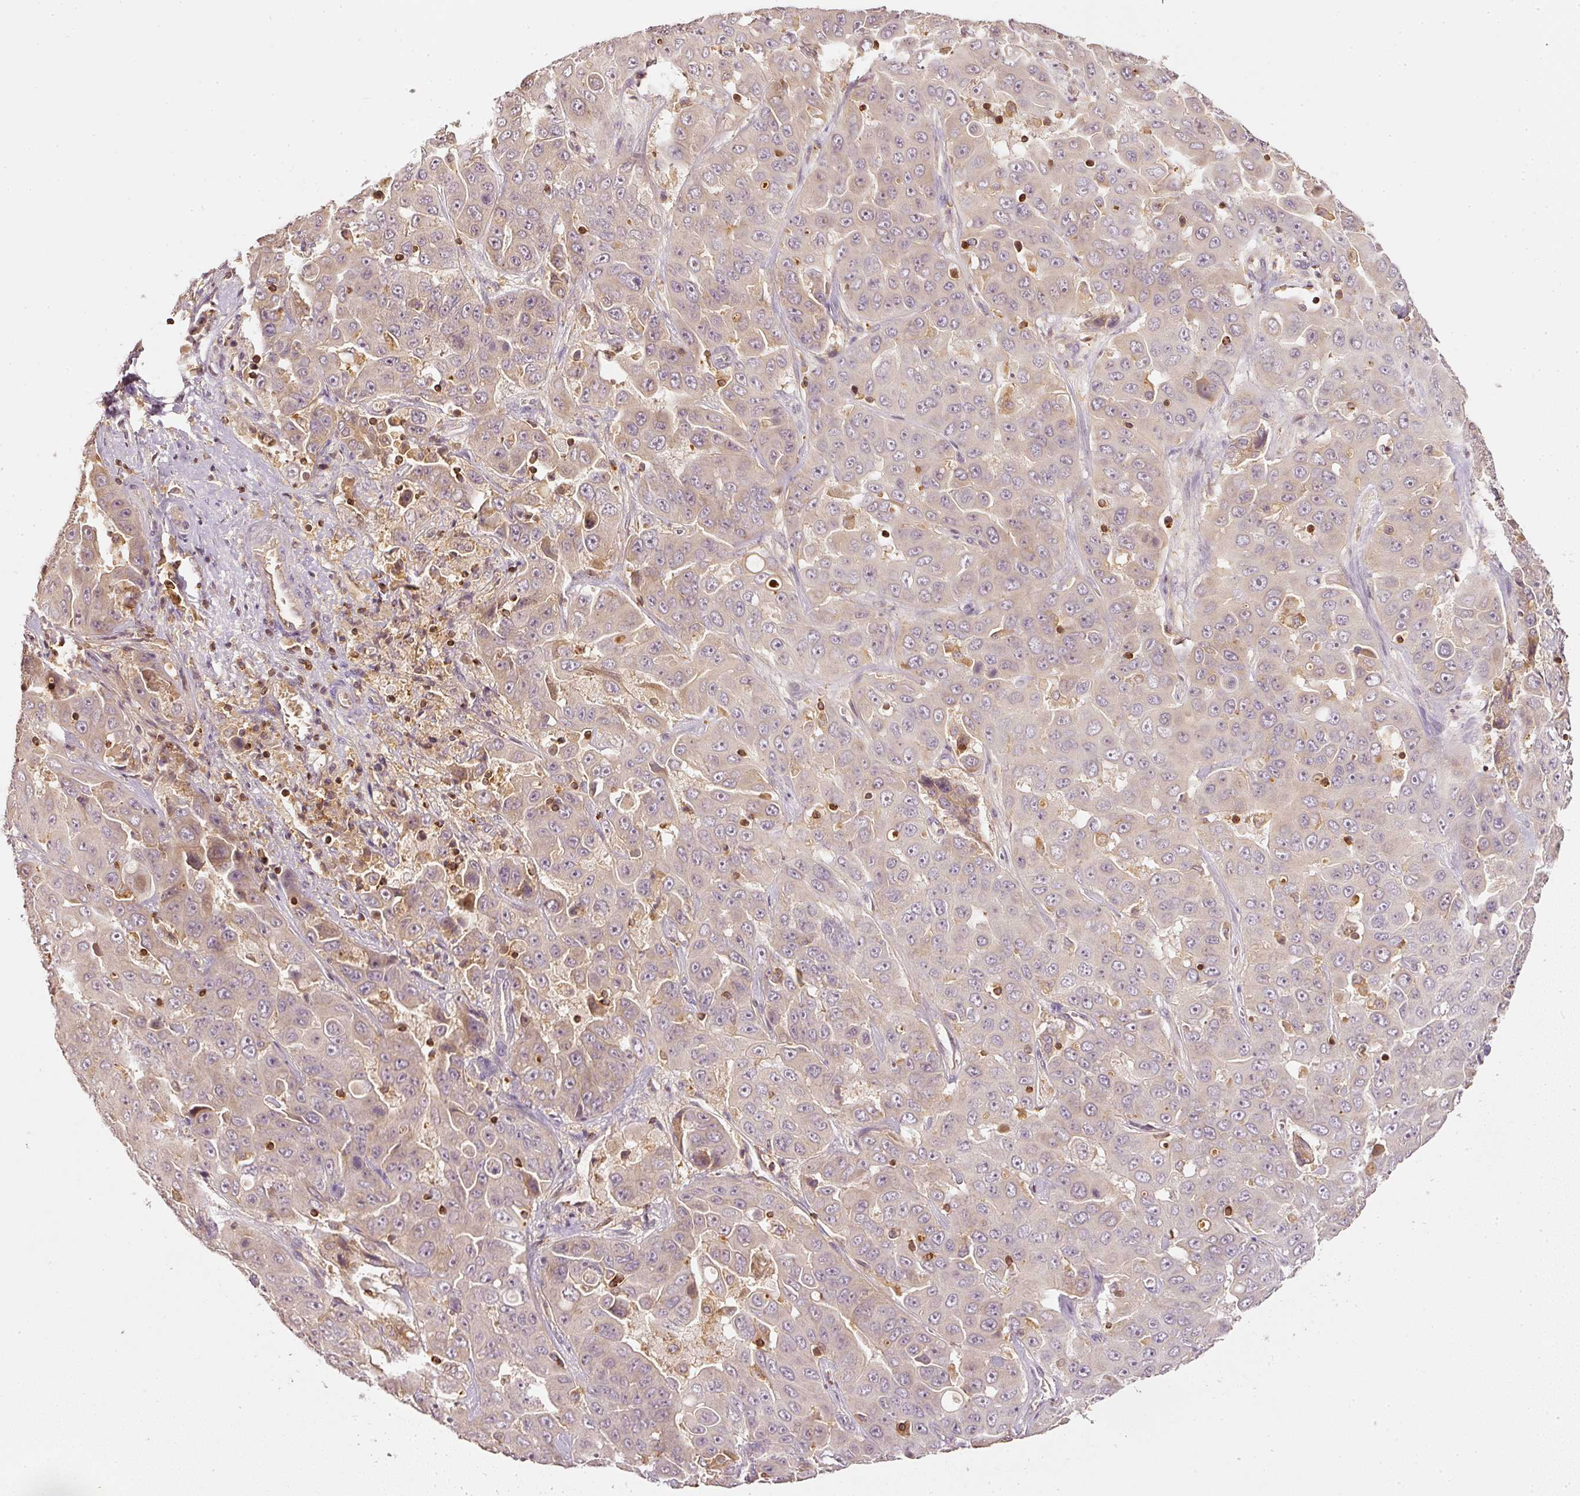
{"staining": {"intensity": "negative", "quantity": "none", "location": "none"}, "tissue": "liver cancer", "cell_type": "Tumor cells", "image_type": "cancer", "snomed": [{"axis": "morphology", "description": "Cholangiocarcinoma"}, {"axis": "topography", "description": "Liver"}], "caption": "Immunohistochemistry image of liver cholangiocarcinoma stained for a protein (brown), which reveals no expression in tumor cells.", "gene": "EVL", "patient": {"sex": "female", "age": 52}}